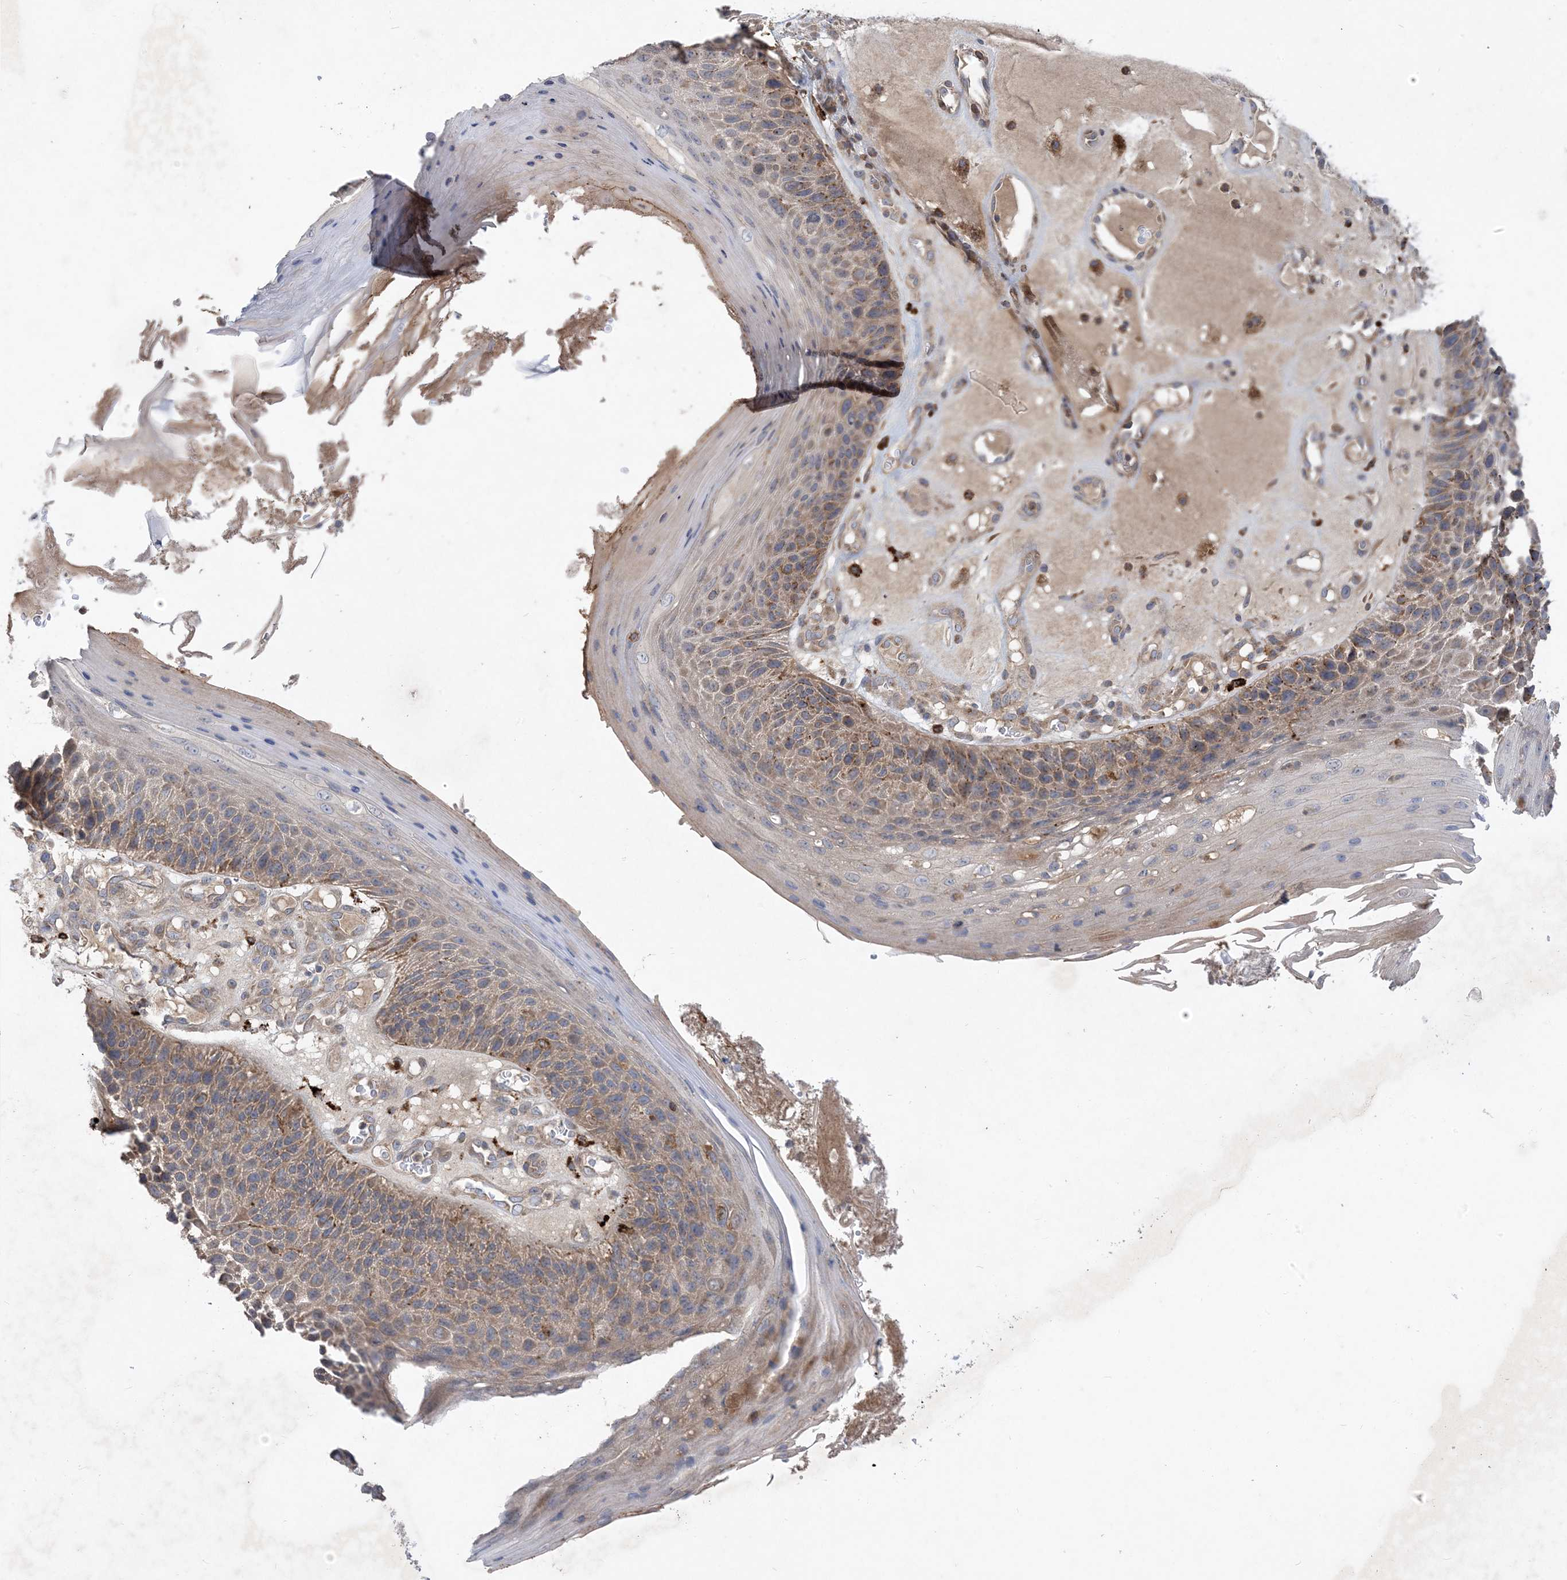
{"staining": {"intensity": "moderate", "quantity": "25%-75%", "location": "cytoplasmic/membranous"}, "tissue": "skin cancer", "cell_type": "Tumor cells", "image_type": "cancer", "snomed": [{"axis": "morphology", "description": "Squamous cell carcinoma, NOS"}, {"axis": "topography", "description": "Skin"}], "caption": "Human skin squamous cell carcinoma stained with a brown dye reveals moderate cytoplasmic/membranous positive expression in approximately 25%-75% of tumor cells.", "gene": "MASP2", "patient": {"sex": "female", "age": 88}}